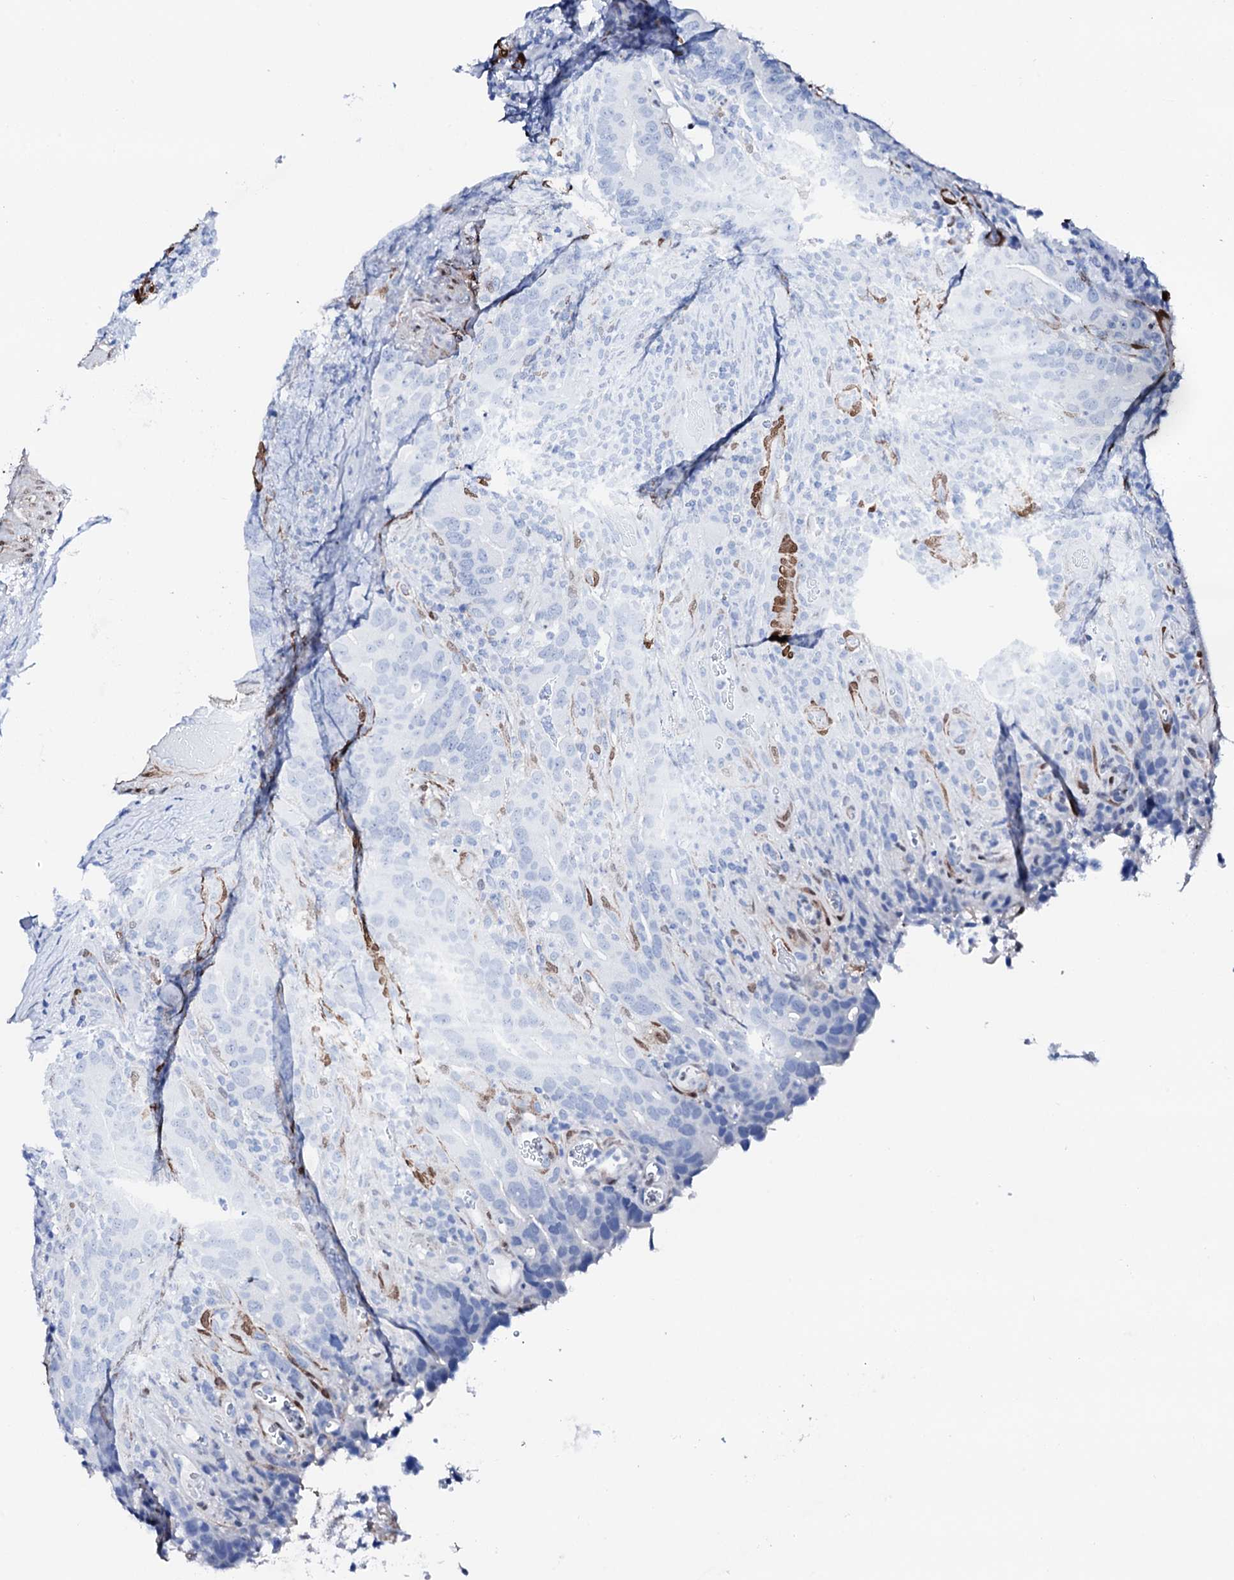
{"staining": {"intensity": "negative", "quantity": "none", "location": "none"}, "tissue": "colorectal cancer", "cell_type": "Tumor cells", "image_type": "cancer", "snomed": [{"axis": "morphology", "description": "Adenocarcinoma, NOS"}, {"axis": "topography", "description": "Colon"}], "caption": "Immunohistochemical staining of adenocarcinoma (colorectal) displays no significant positivity in tumor cells. (DAB immunohistochemistry (IHC) visualized using brightfield microscopy, high magnification).", "gene": "NRIP2", "patient": {"sex": "female", "age": 66}}